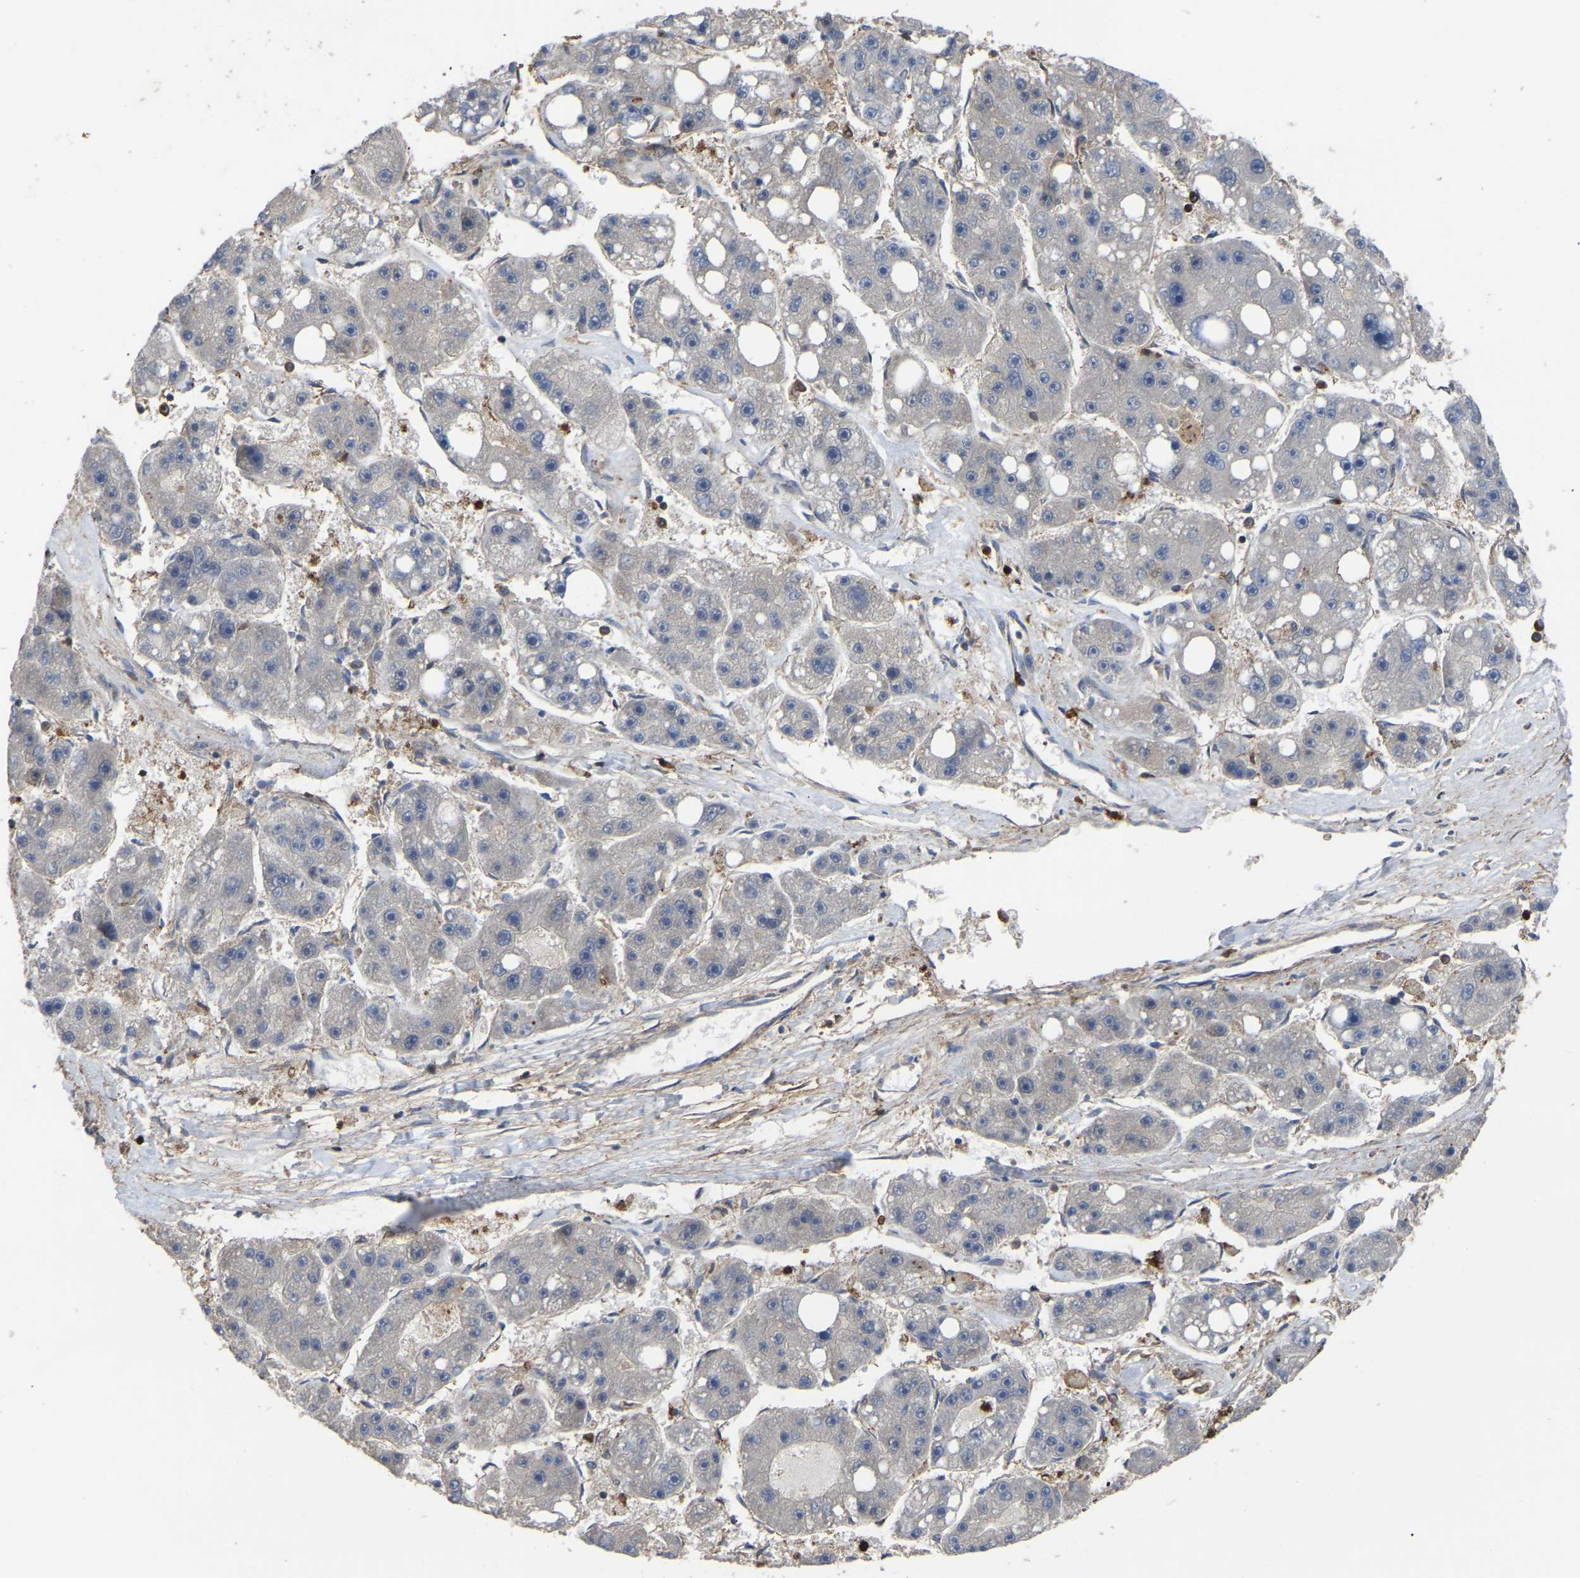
{"staining": {"intensity": "negative", "quantity": "none", "location": "none"}, "tissue": "liver cancer", "cell_type": "Tumor cells", "image_type": "cancer", "snomed": [{"axis": "morphology", "description": "Carcinoma, Hepatocellular, NOS"}, {"axis": "topography", "description": "Liver"}], "caption": "Immunohistochemical staining of human liver hepatocellular carcinoma shows no significant staining in tumor cells. Nuclei are stained in blue.", "gene": "CIT", "patient": {"sex": "female", "age": 61}}